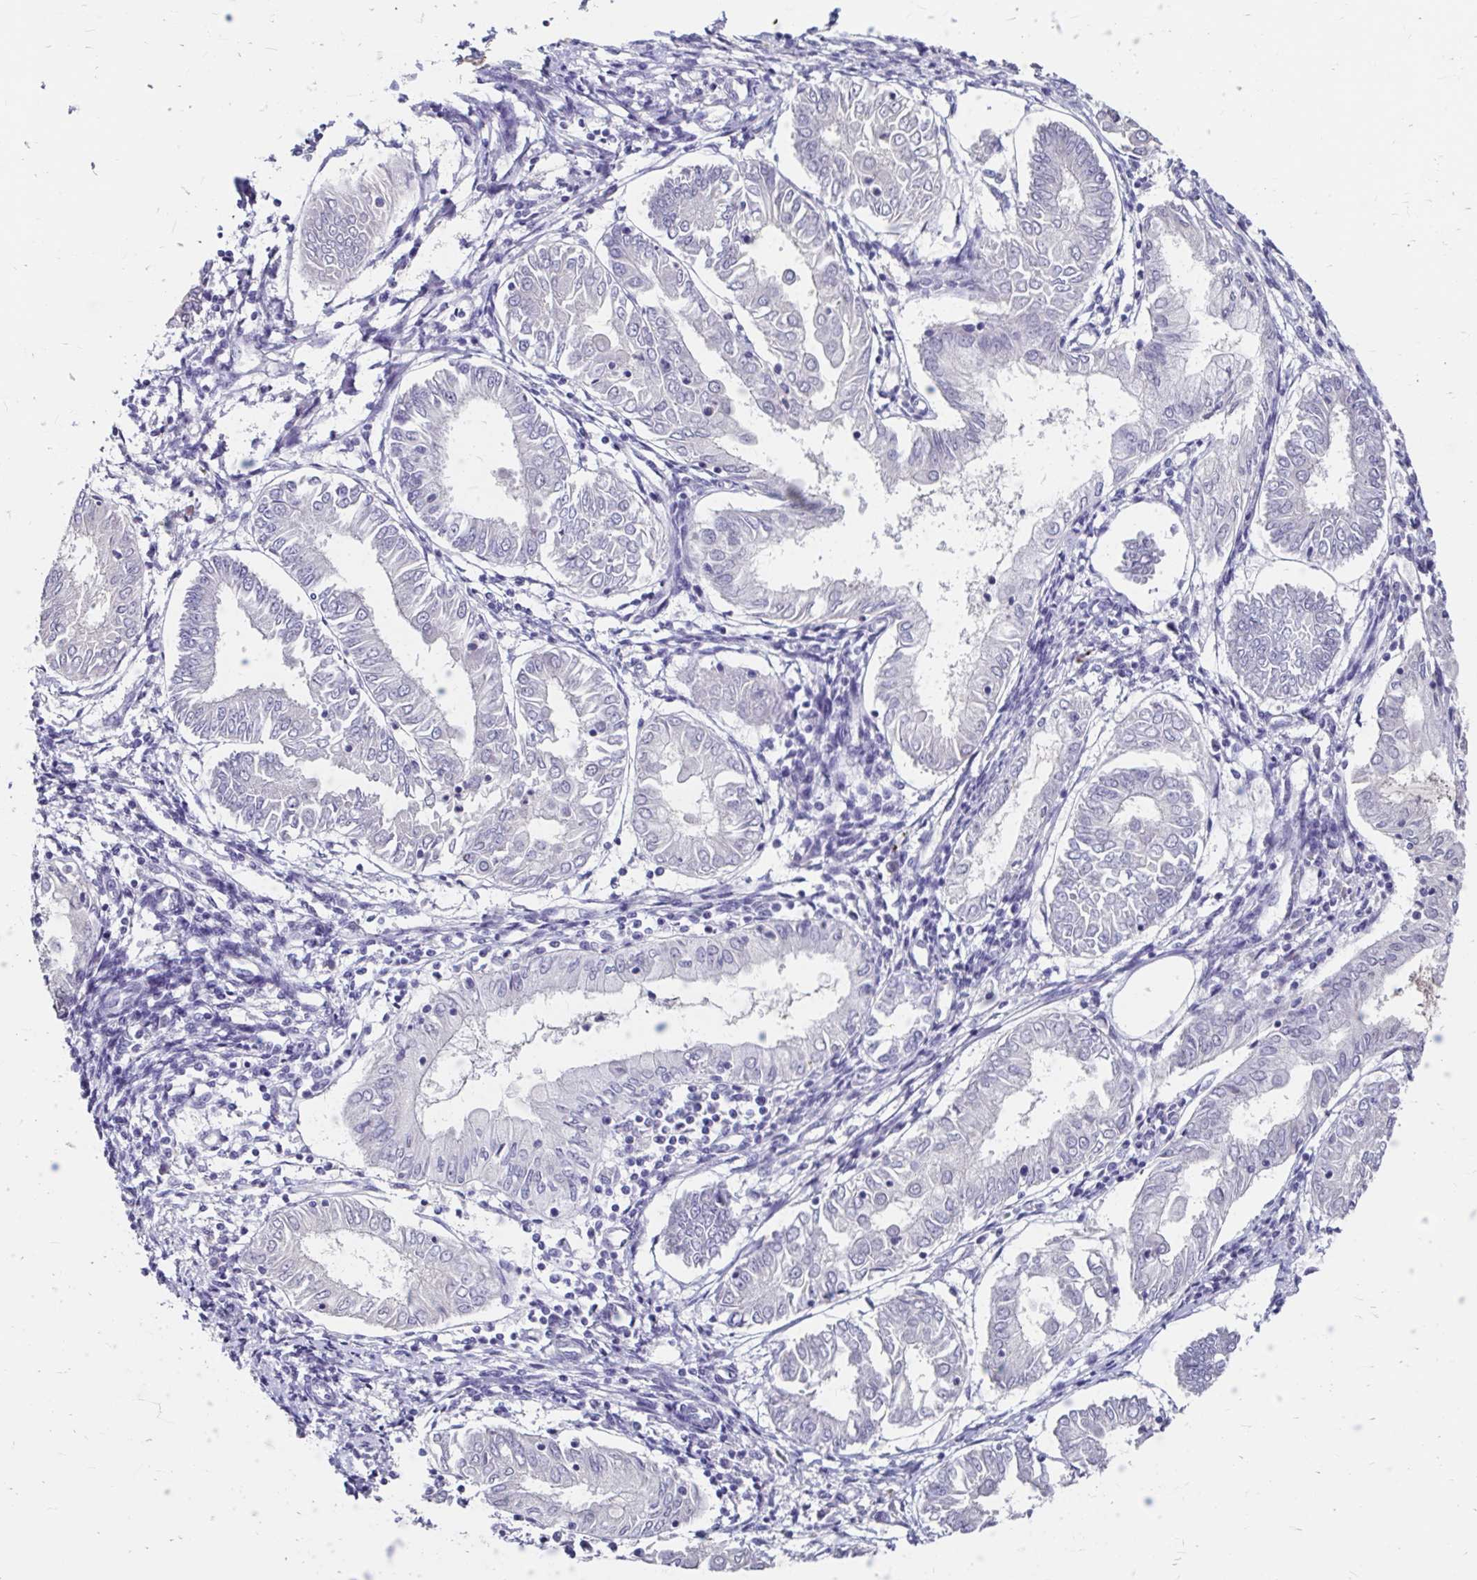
{"staining": {"intensity": "negative", "quantity": "none", "location": "none"}, "tissue": "endometrial cancer", "cell_type": "Tumor cells", "image_type": "cancer", "snomed": [{"axis": "morphology", "description": "Adenocarcinoma, NOS"}, {"axis": "topography", "description": "Endometrium"}], "caption": "Tumor cells are negative for brown protein staining in endometrial adenocarcinoma.", "gene": "SCG3", "patient": {"sex": "female", "age": 68}}